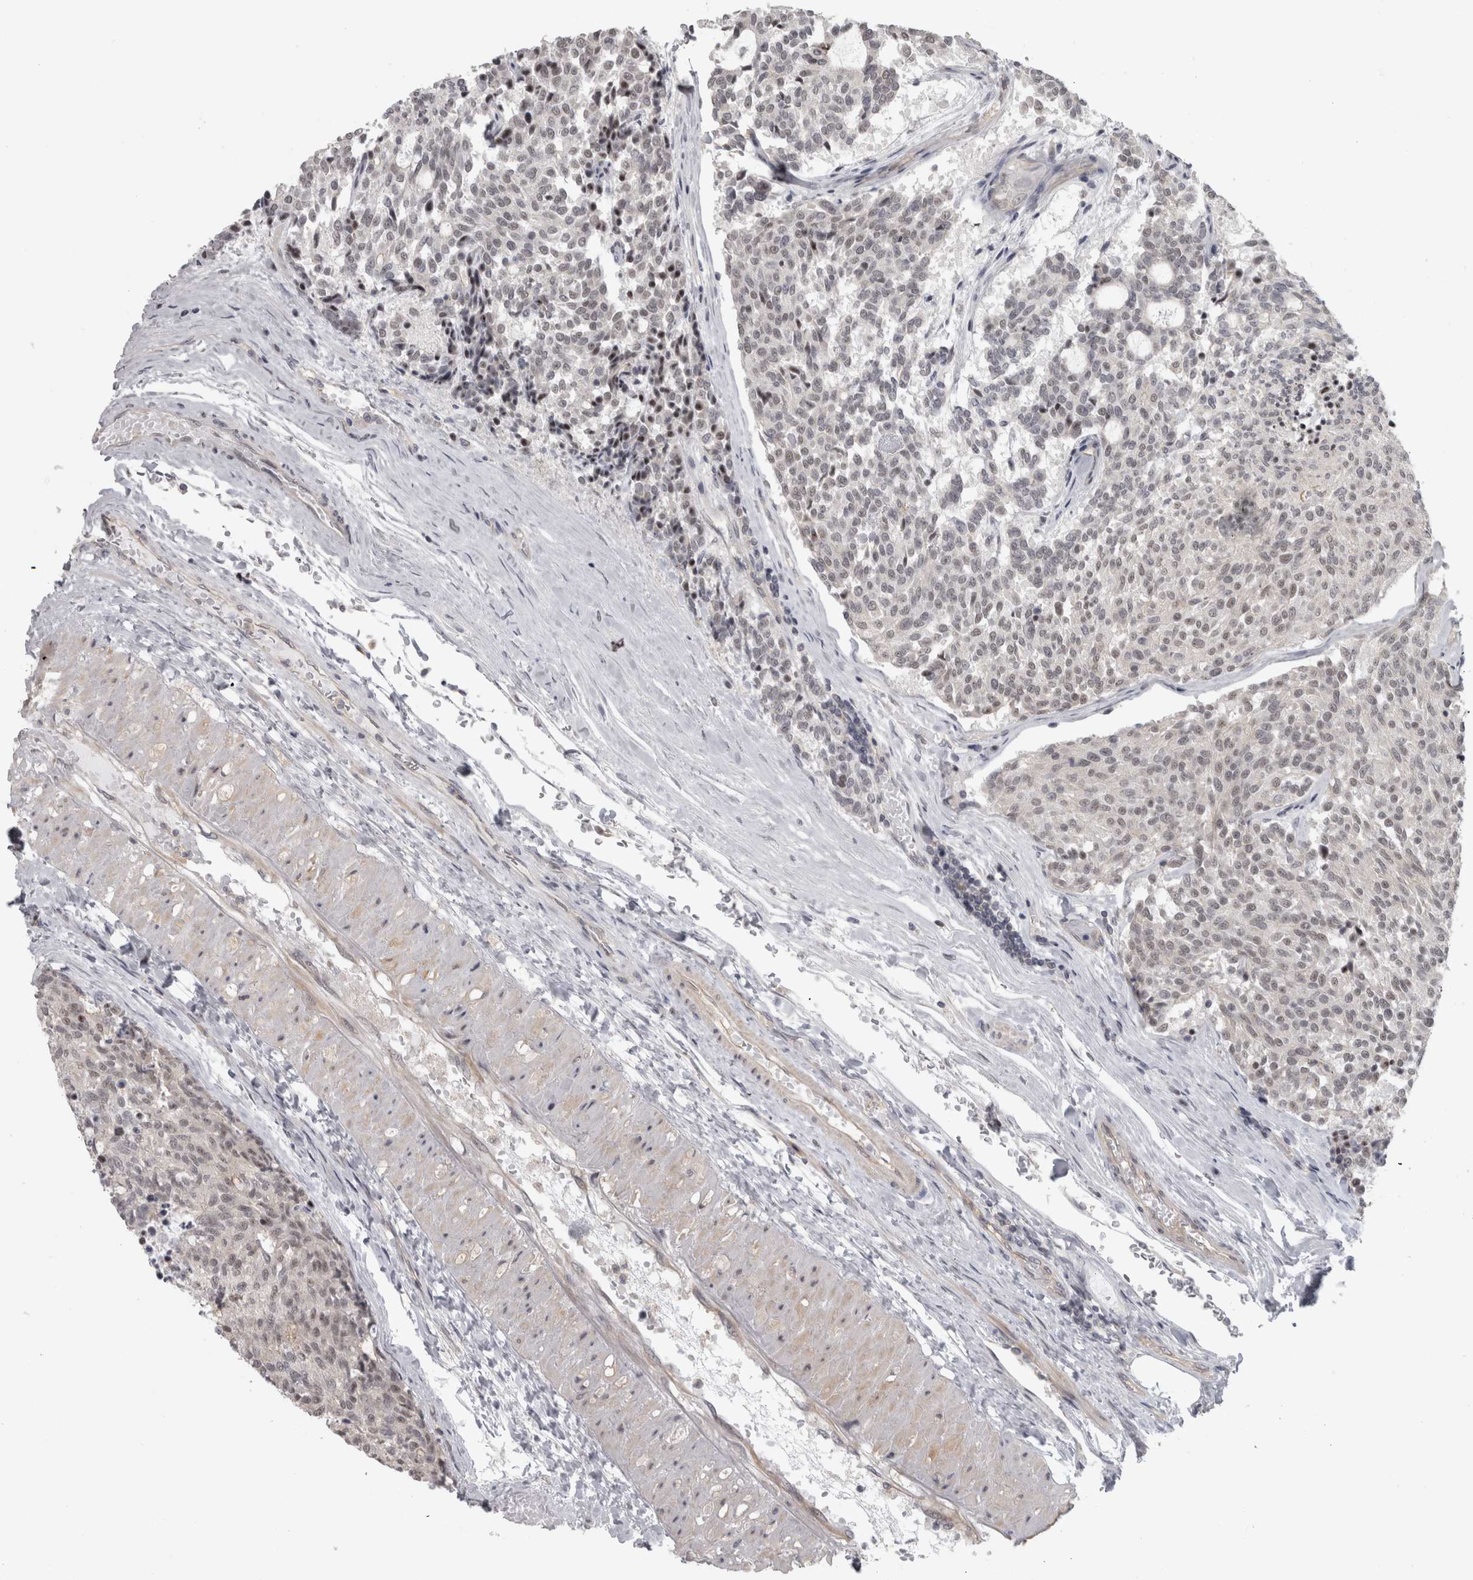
{"staining": {"intensity": "negative", "quantity": "none", "location": "none"}, "tissue": "carcinoid", "cell_type": "Tumor cells", "image_type": "cancer", "snomed": [{"axis": "morphology", "description": "Carcinoid, malignant, NOS"}, {"axis": "topography", "description": "Pancreas"}], "caption": "There is no significant positivity in tumor cells of carcinoid.", "gene": "PPP1R12B", "patient": {"sex": "female", "age": 54}}